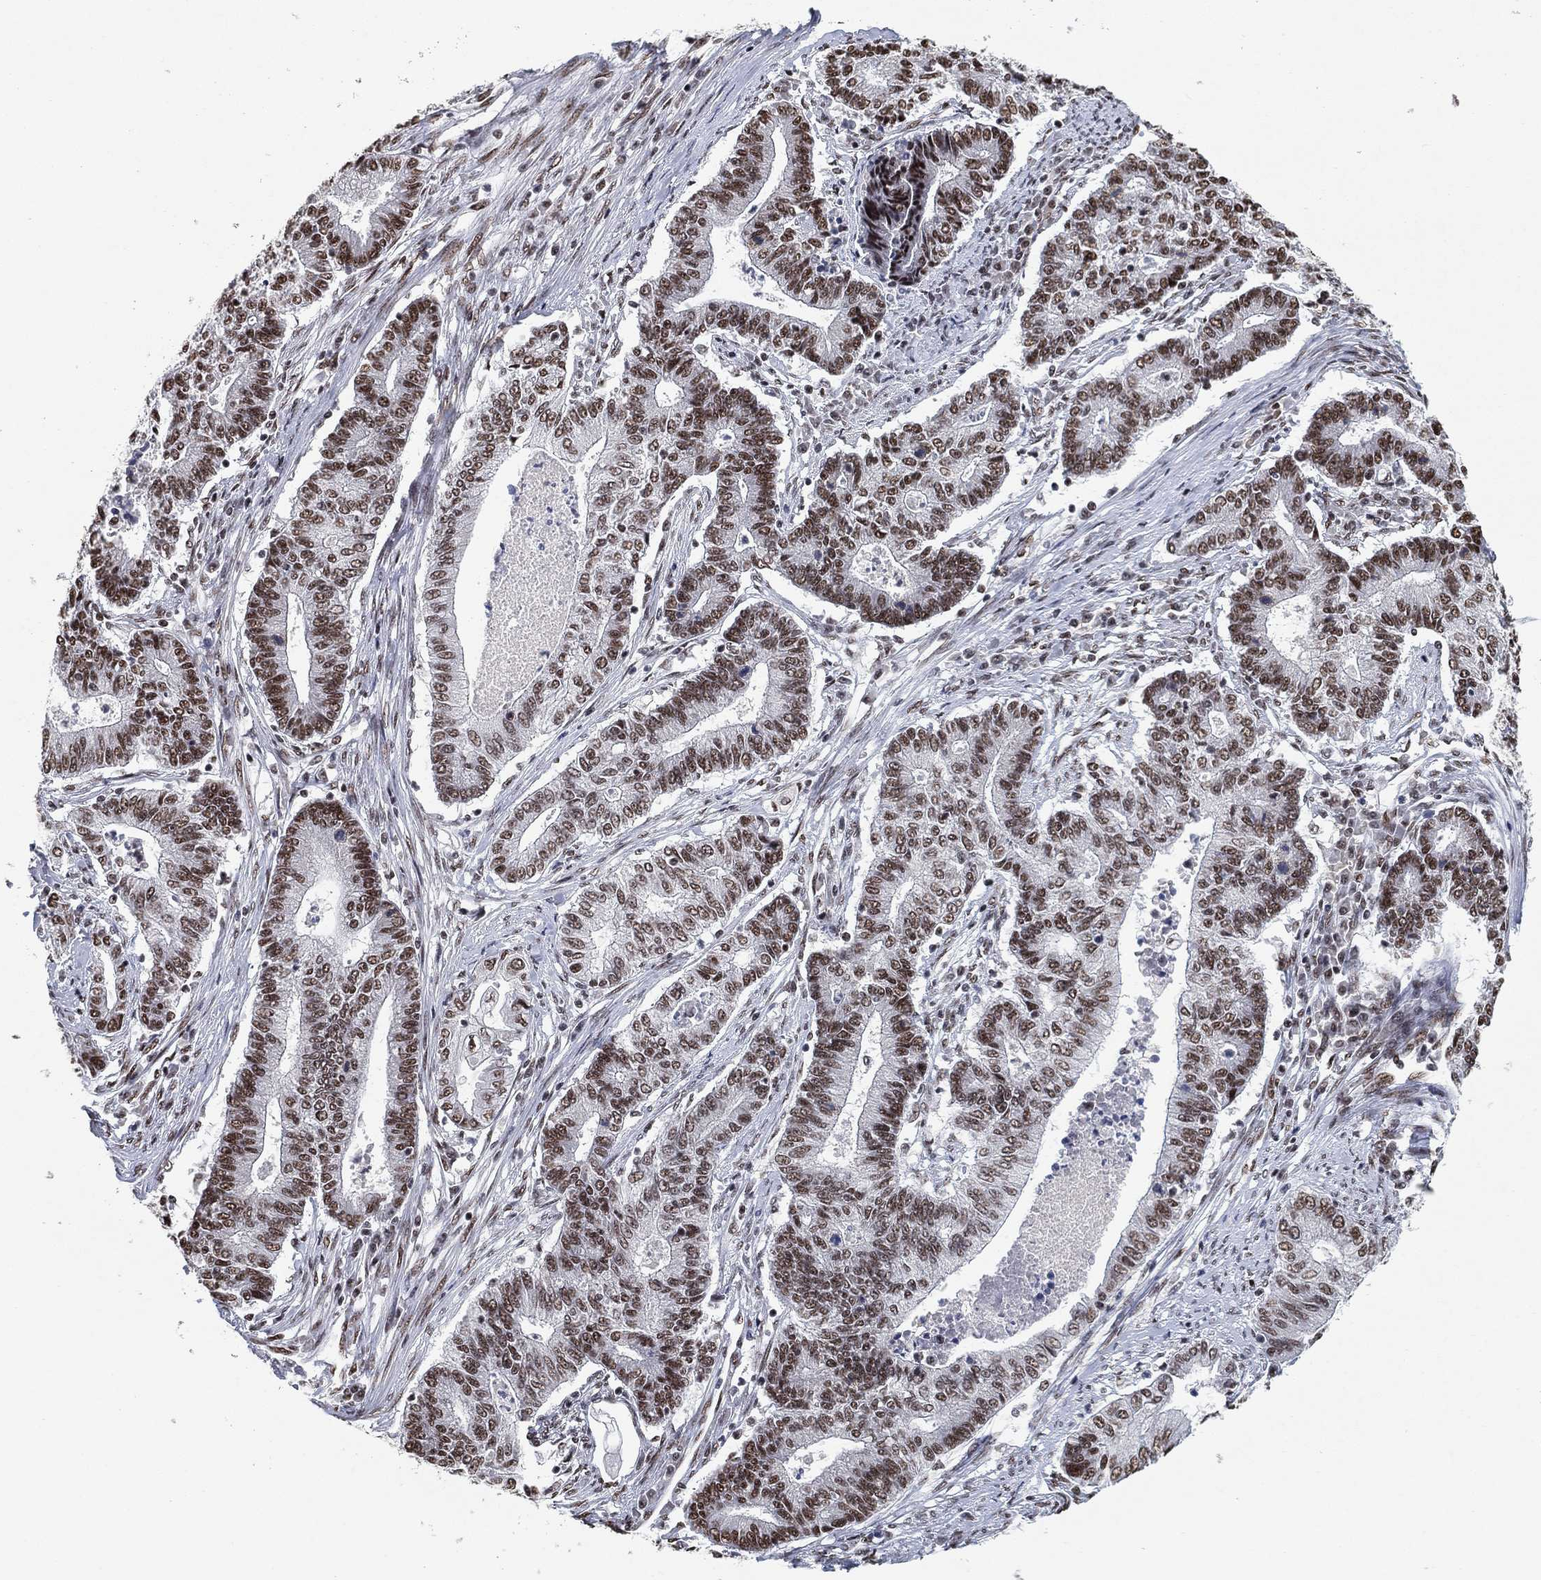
{"staining": {"intensity": "moderate", "quantity": ">75%", "location": "nuclear"}, "tissue": "endometrial cancer", "cell_type": "Tumor cells", "image_type": "cancer", "snomed": [{"axis": "morphology", "description": "Adenocarcinoma, NOS"}, {"axis": "topography", "description": "Uterus"}, {"axis": "topography", "description": "Endometrium"}], "caption": "IHC histopathology image of neoplastic tissue: endometrial adenocarcinoma stained using immunohistochemistry (IHC) demonstrates medium levels of moderate protein expression localized specifically in the nuclear of tumor cells, appearing as a nuclear brown color.", "gene": "DDX27", "patient": {"sex": "female", "age": 54}}